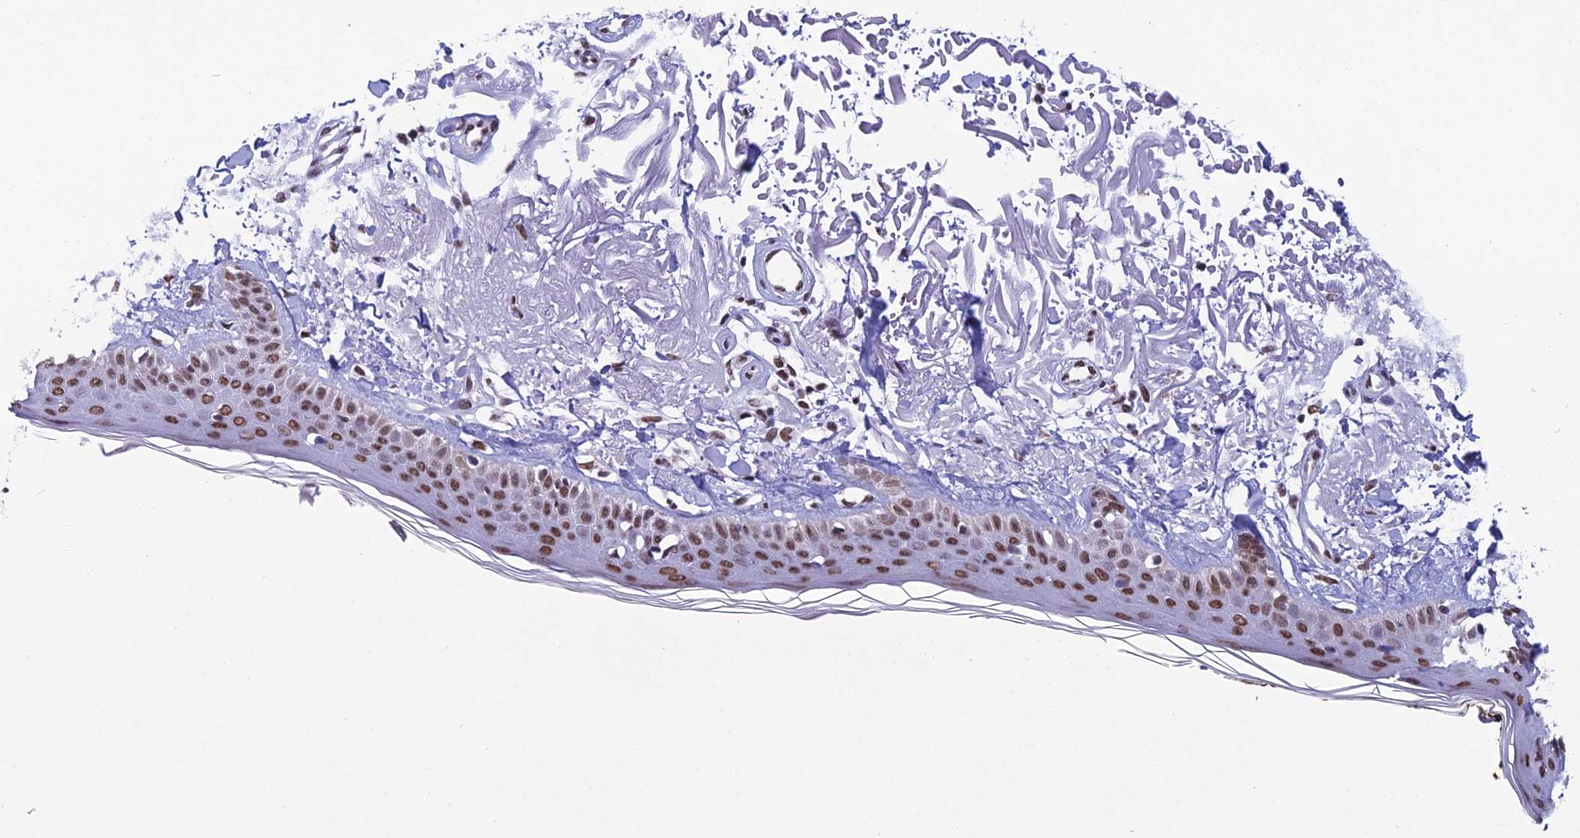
{"staining": {"intensity": "moderate", "quantity": ">75%", "location": "nuclear"}, "tissue": "skin", "cell_type": "Fibroblasts", "image_type": "normal", "snomed": [{"axis": "morphology", "description": "Normal tissue, NOS"}, {"axis": "topography", "description": "Skin"}, {"axis": "topography", "description": "Skeletal muscle"}], "caption": "Immunohistochemistry (DAB) staining of normal human skin demonstrates moderate nuclear protein expression in approximately >75% of fibroblasts.", "gene": "PRAMEF12", "patient": {"sex": "male", "age": 83}}